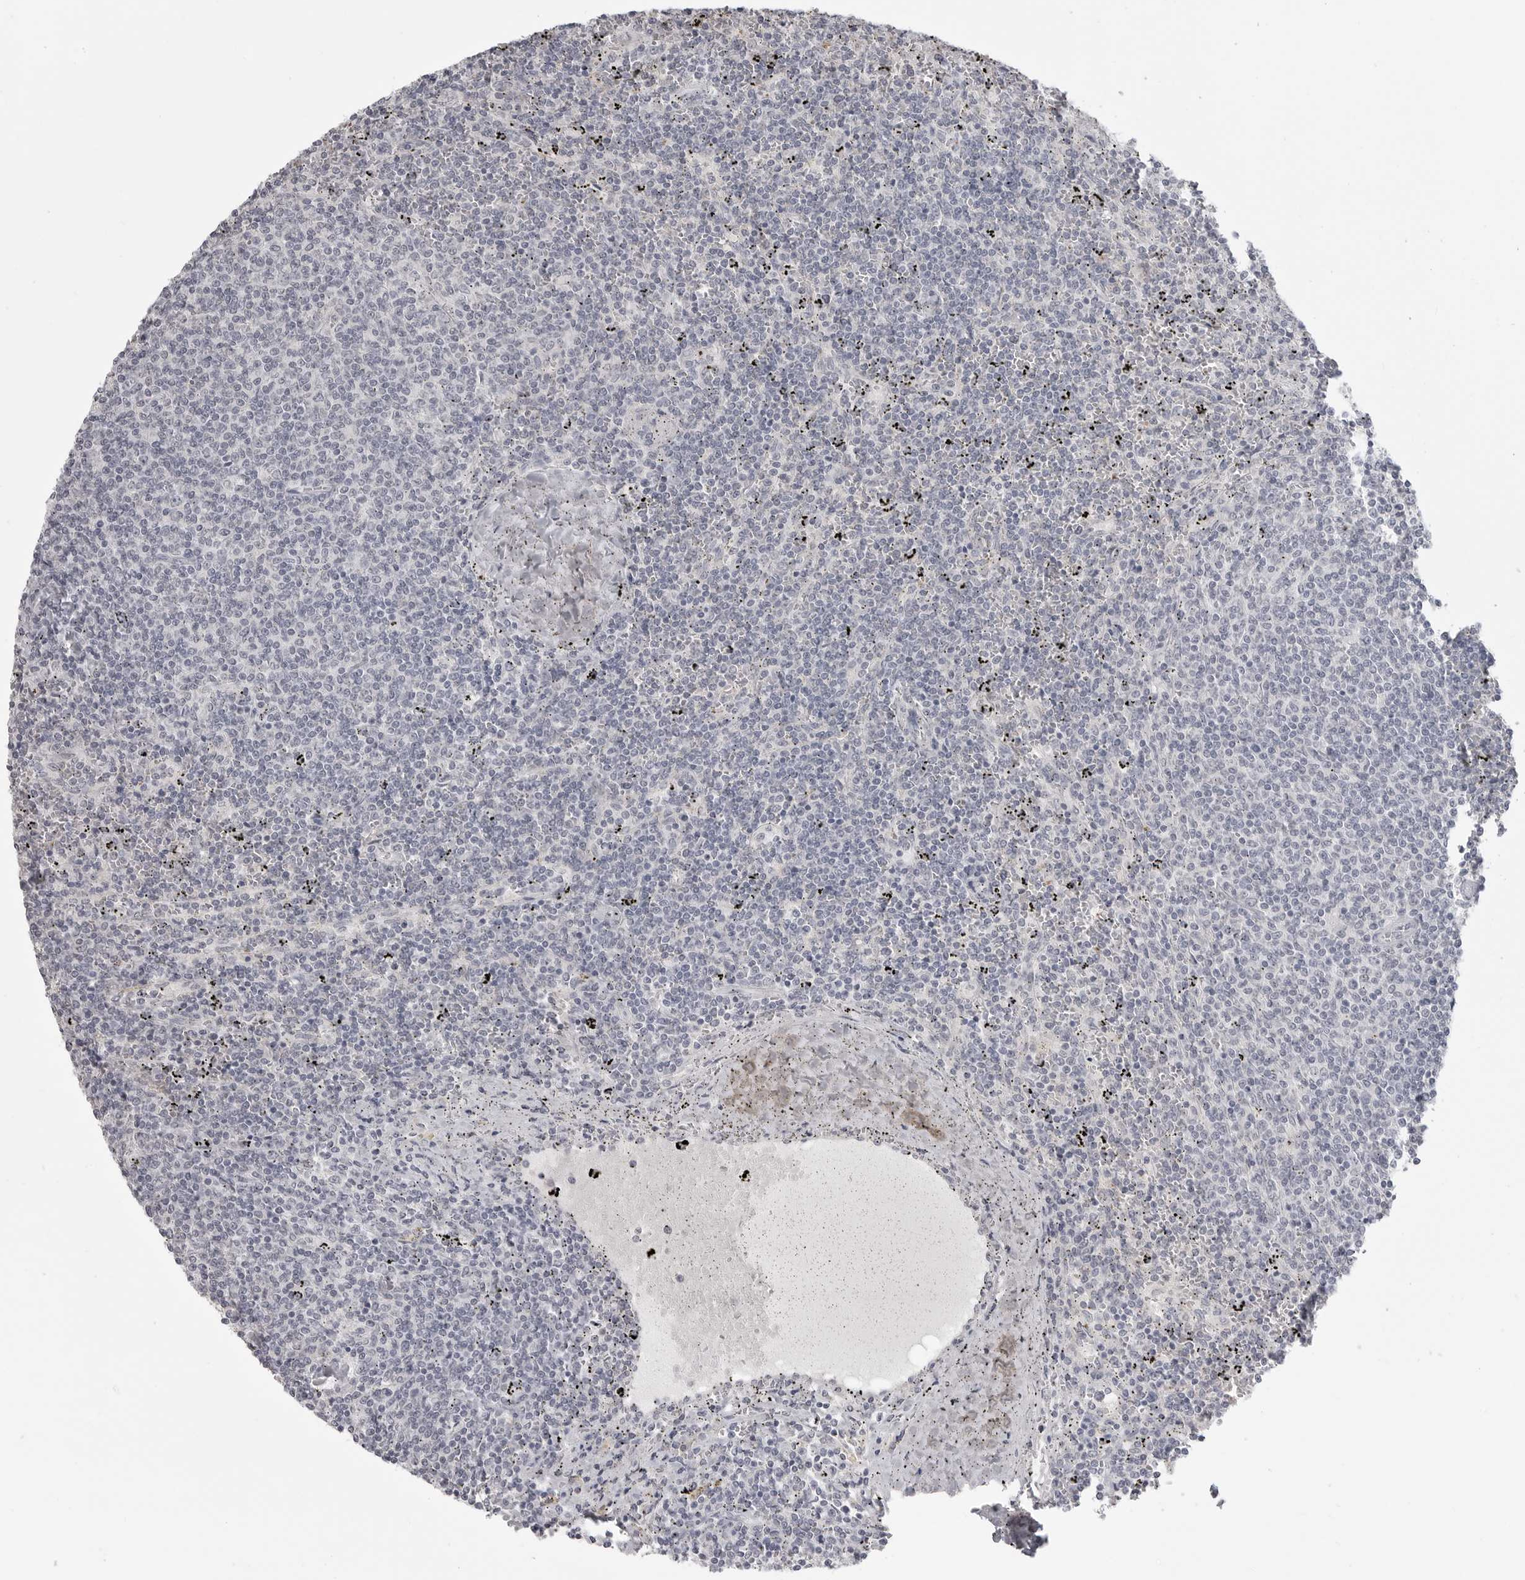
{"staining": {"intensity": "negative", "quantity": "none", "location": "none"}, "tissue": "lymphoma", "cell_type": "Tumor cells", "image_type": "cancer", "snomed": [{"axis": "morphology", "description": "Malignant lymphoma, non-Hodgkin's type, Low grade"}, {"axis": "topography", "description": "Spleen"}], "caption": "Tumor cells are negative for protein expression in human low-grade malignant lymphoma, non-Hodgkin's type. The staining was performed using DAB to visualize the protein expression in brown, while the nuclei were stained in blue with hematoxylin (Magnification: 20x).", "gene": "PRSS1", "patient": {"sex": "female", "age": 50}}